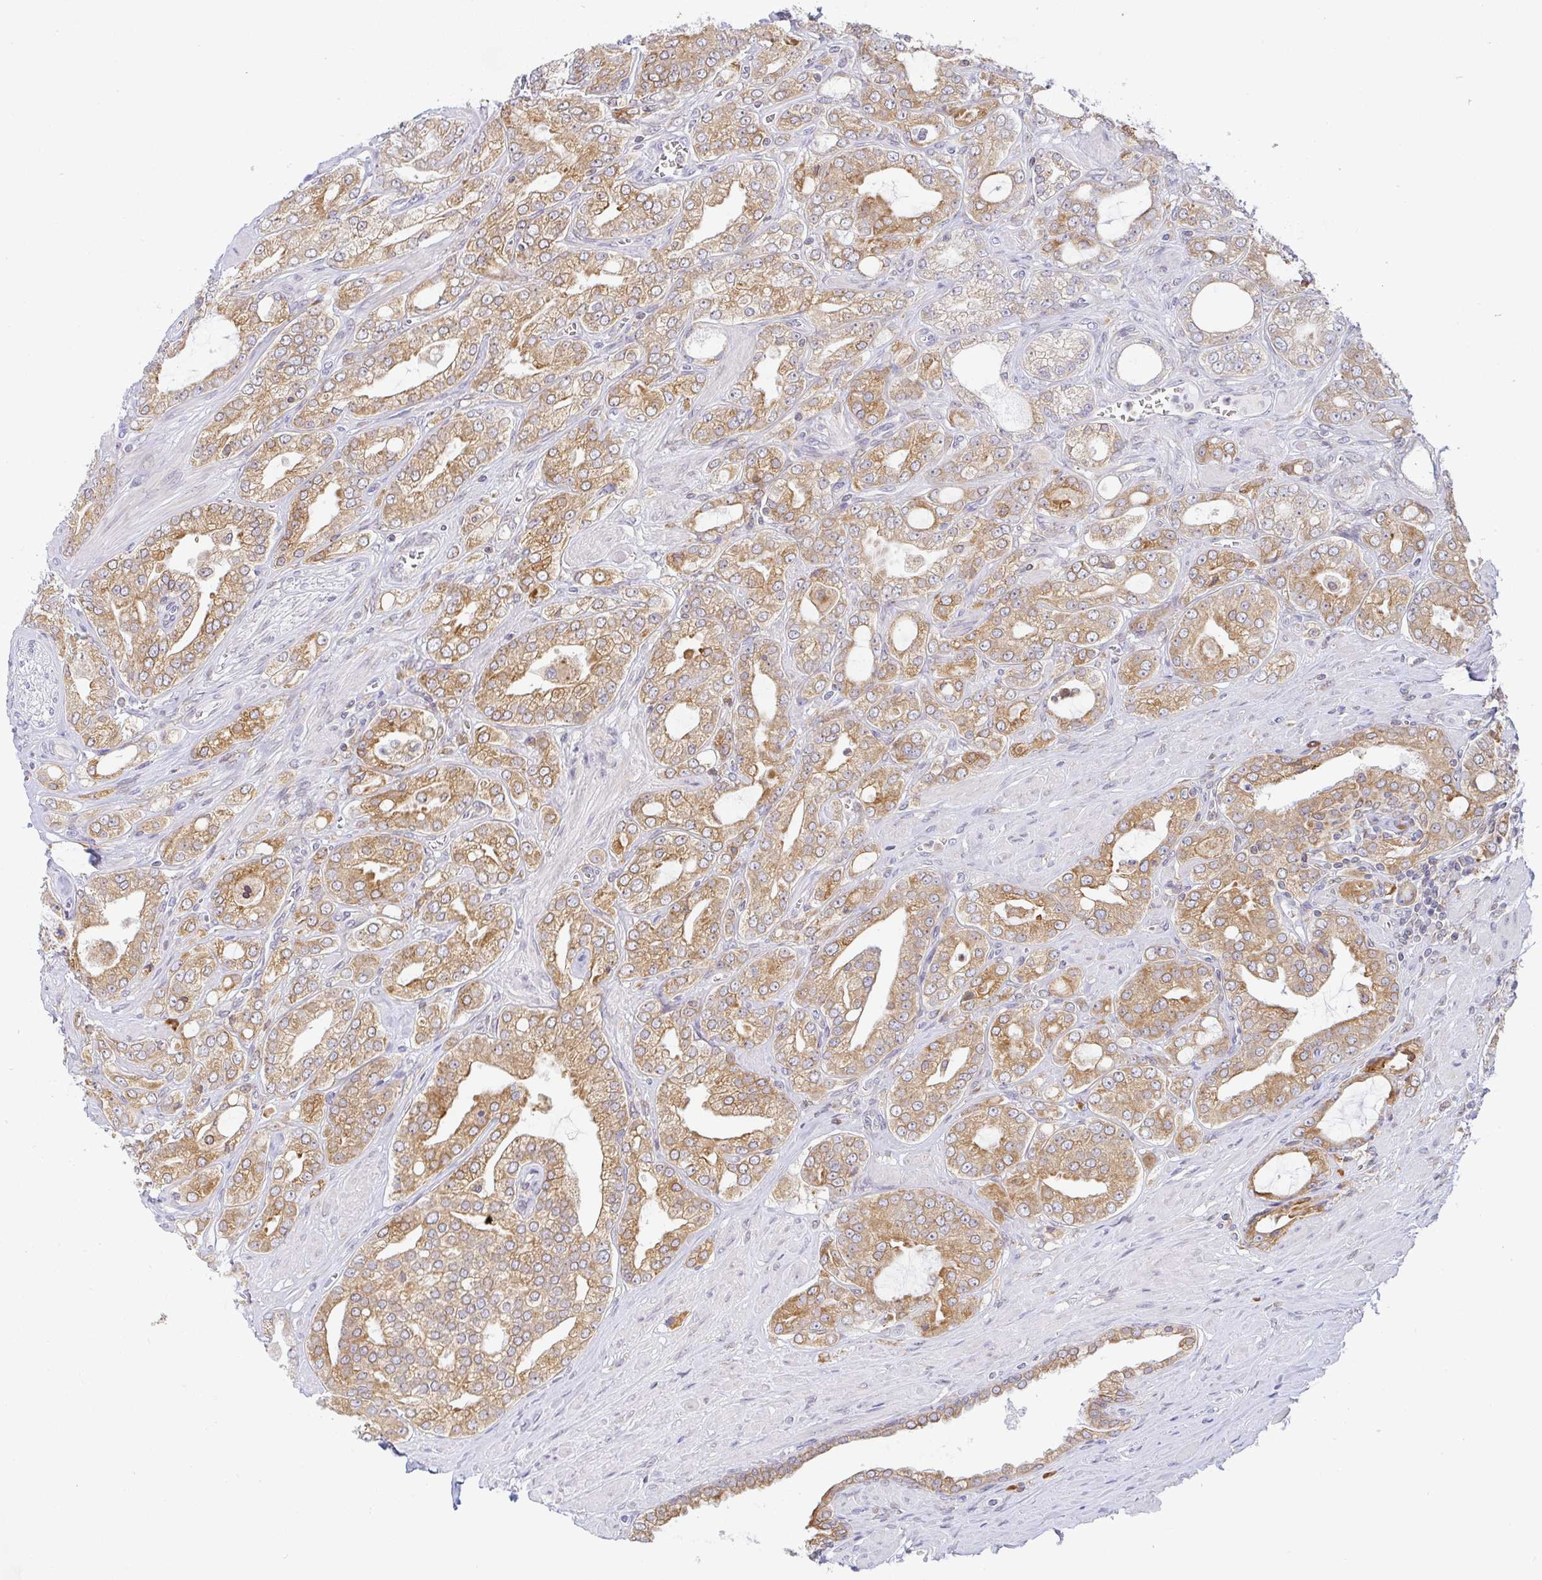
{"staining": {"intensity": "moderate", "quantity": ">75%", "location": "cytoplasmic/membranous"}, "tissue": "prostate cancer", "cell_type": "Tumor cells", "image_type": "cancer", "snomed": [{"axis": "morphology", "description": "Adenocarcinoma, High grade"}, {"axis": "topography", "description": "Prostate"}], "caption": "Prostate cancer (high-grade adenocarcinoma) was stained to show a protein in brown. There is medium levels of moderate cytoplasmic/membranous positivity in approximately >75% of tumor cells.", "gene": "DERL2", "patient": {"sex": "male", "age": 66}}